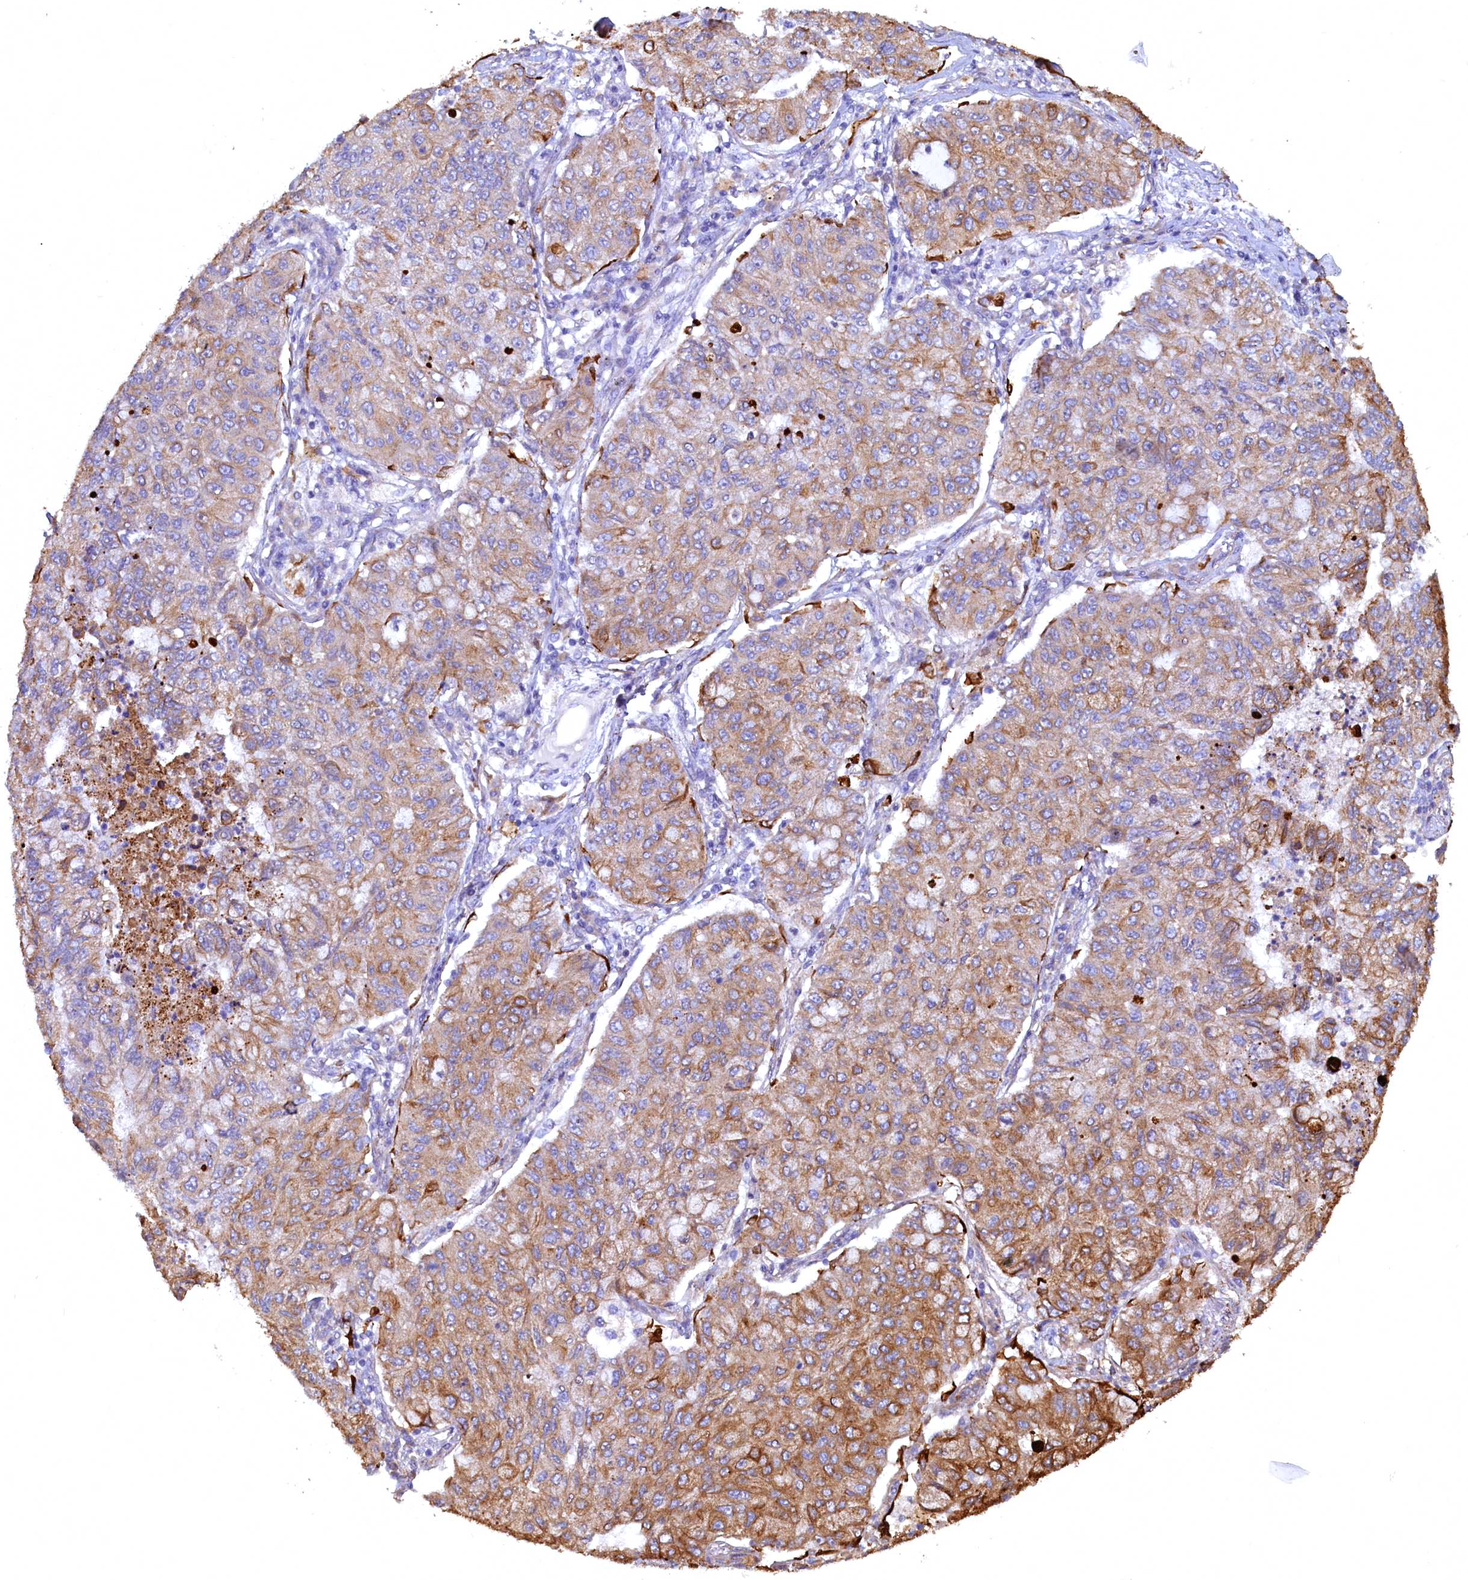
{"staining": {"intensity": "strong", "quantity": "25%-75%", "location": "cytoplasmic/membranous"}, "tissue": "lung cancer", "cell_type": "Tumor cells", "image_type": "cancer", "snomed": [{"axis": "morphology", "description": "Squamous cell carcinoma, NOS"}, {"axis": "topography", "description": "Lung"}], "caption": "Brown immunohistochemical staining in lung cancer (squamous cell carcinoma) demonstrates strong cytoplasmic/membranous expression in about 25%-75% of tumor cells.", "gene": "LRRC57", "patient": {"sex": "male", "age": 74}}